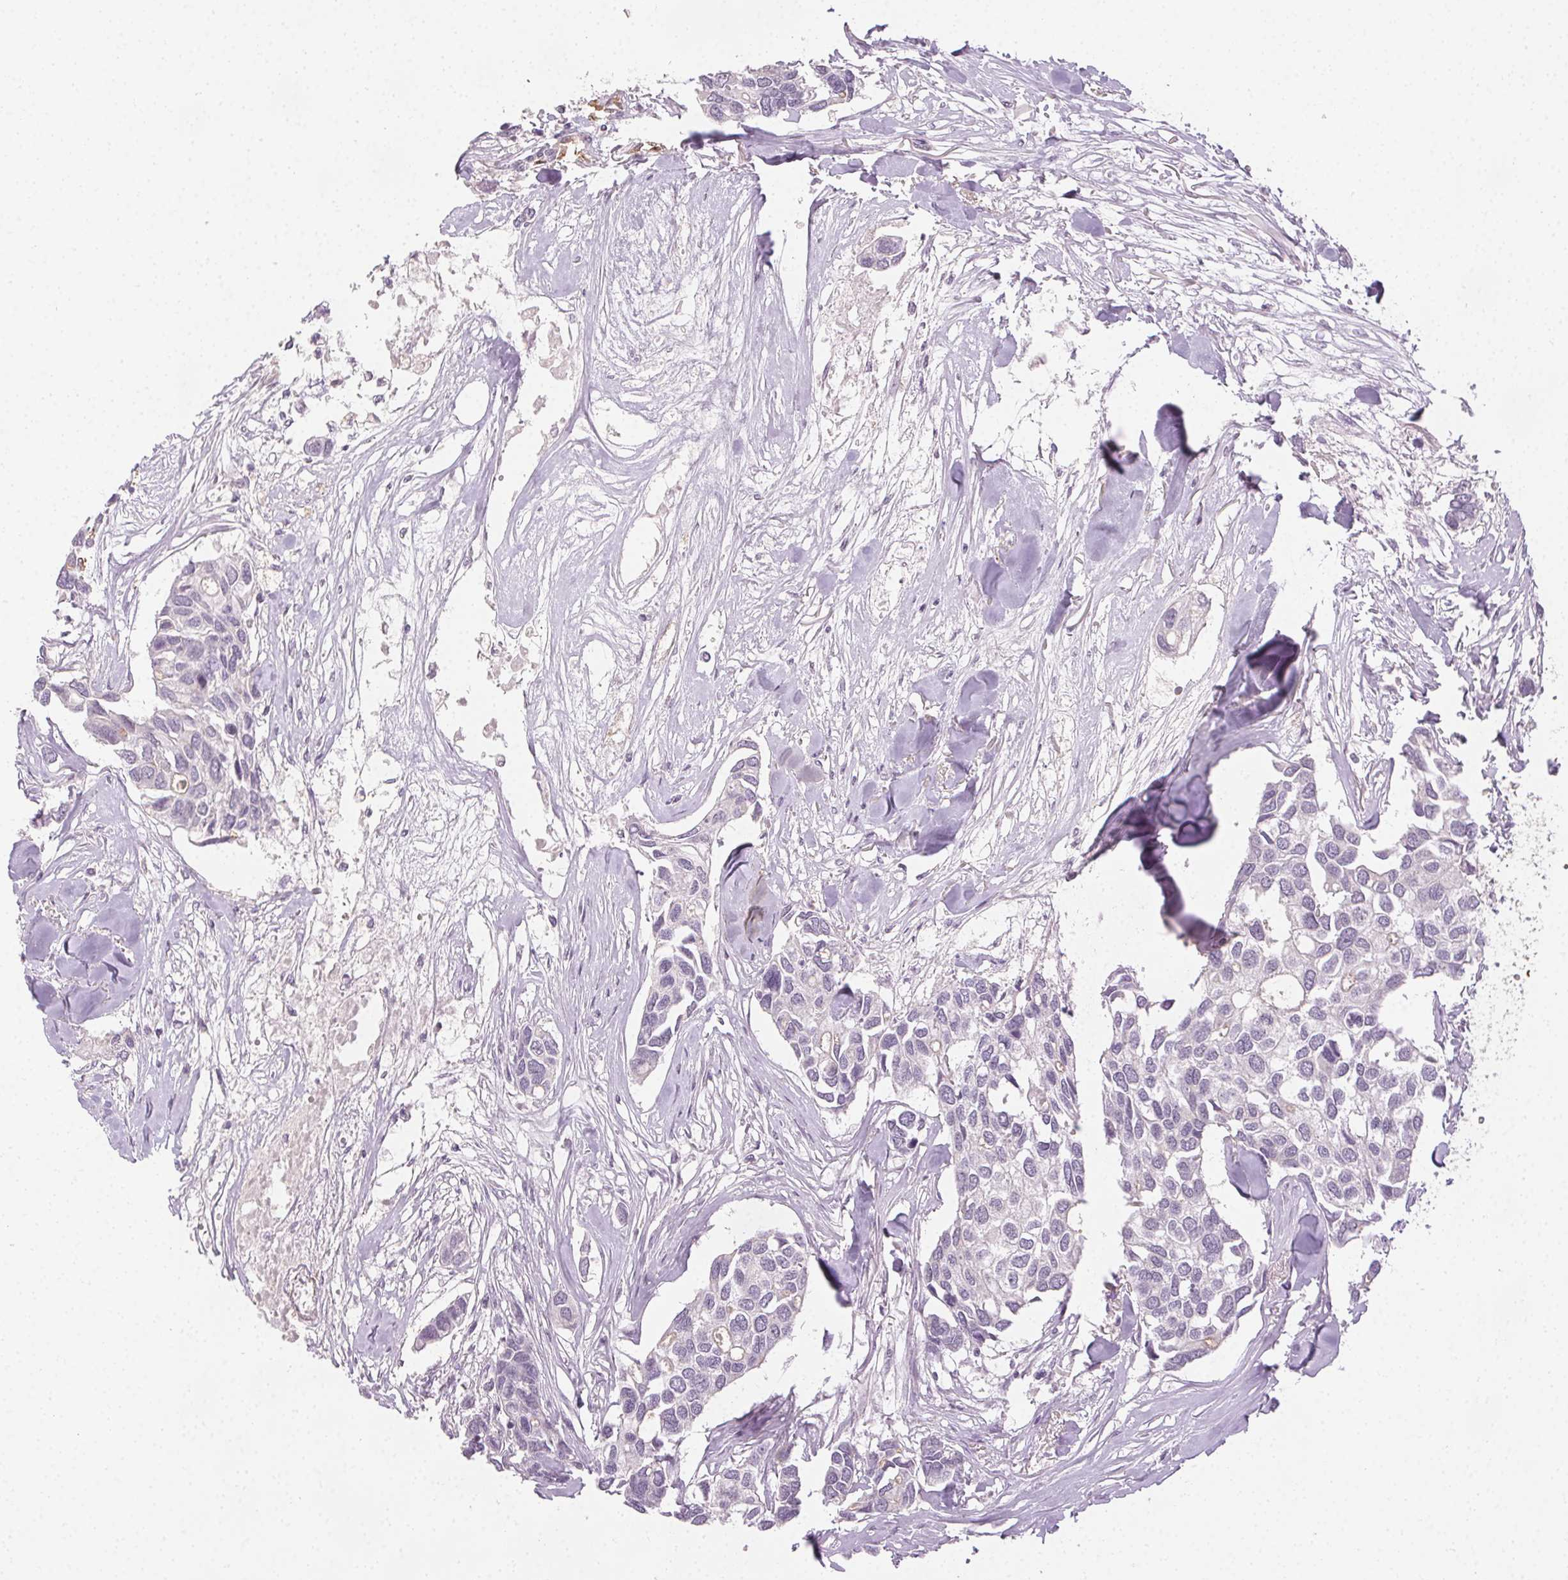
{"staining": {"intensity": "negative", "quantity": "none", "location": "none"}, "tissue": "breast cancer", "cell_type": "Tumor cells", "image_type": "cancer", "snomed": [{"axis": "morphology", "description": "Duct carcinoma"}, {"axis": "topography", "description": "Breast"}], "caption": "Breast infiltrating ductal carcinoma stained for a protein using IHC demonstrates no staining tumor cells.", "gene": "PODXL", "patient": {"sex": "female", "age": 83}}